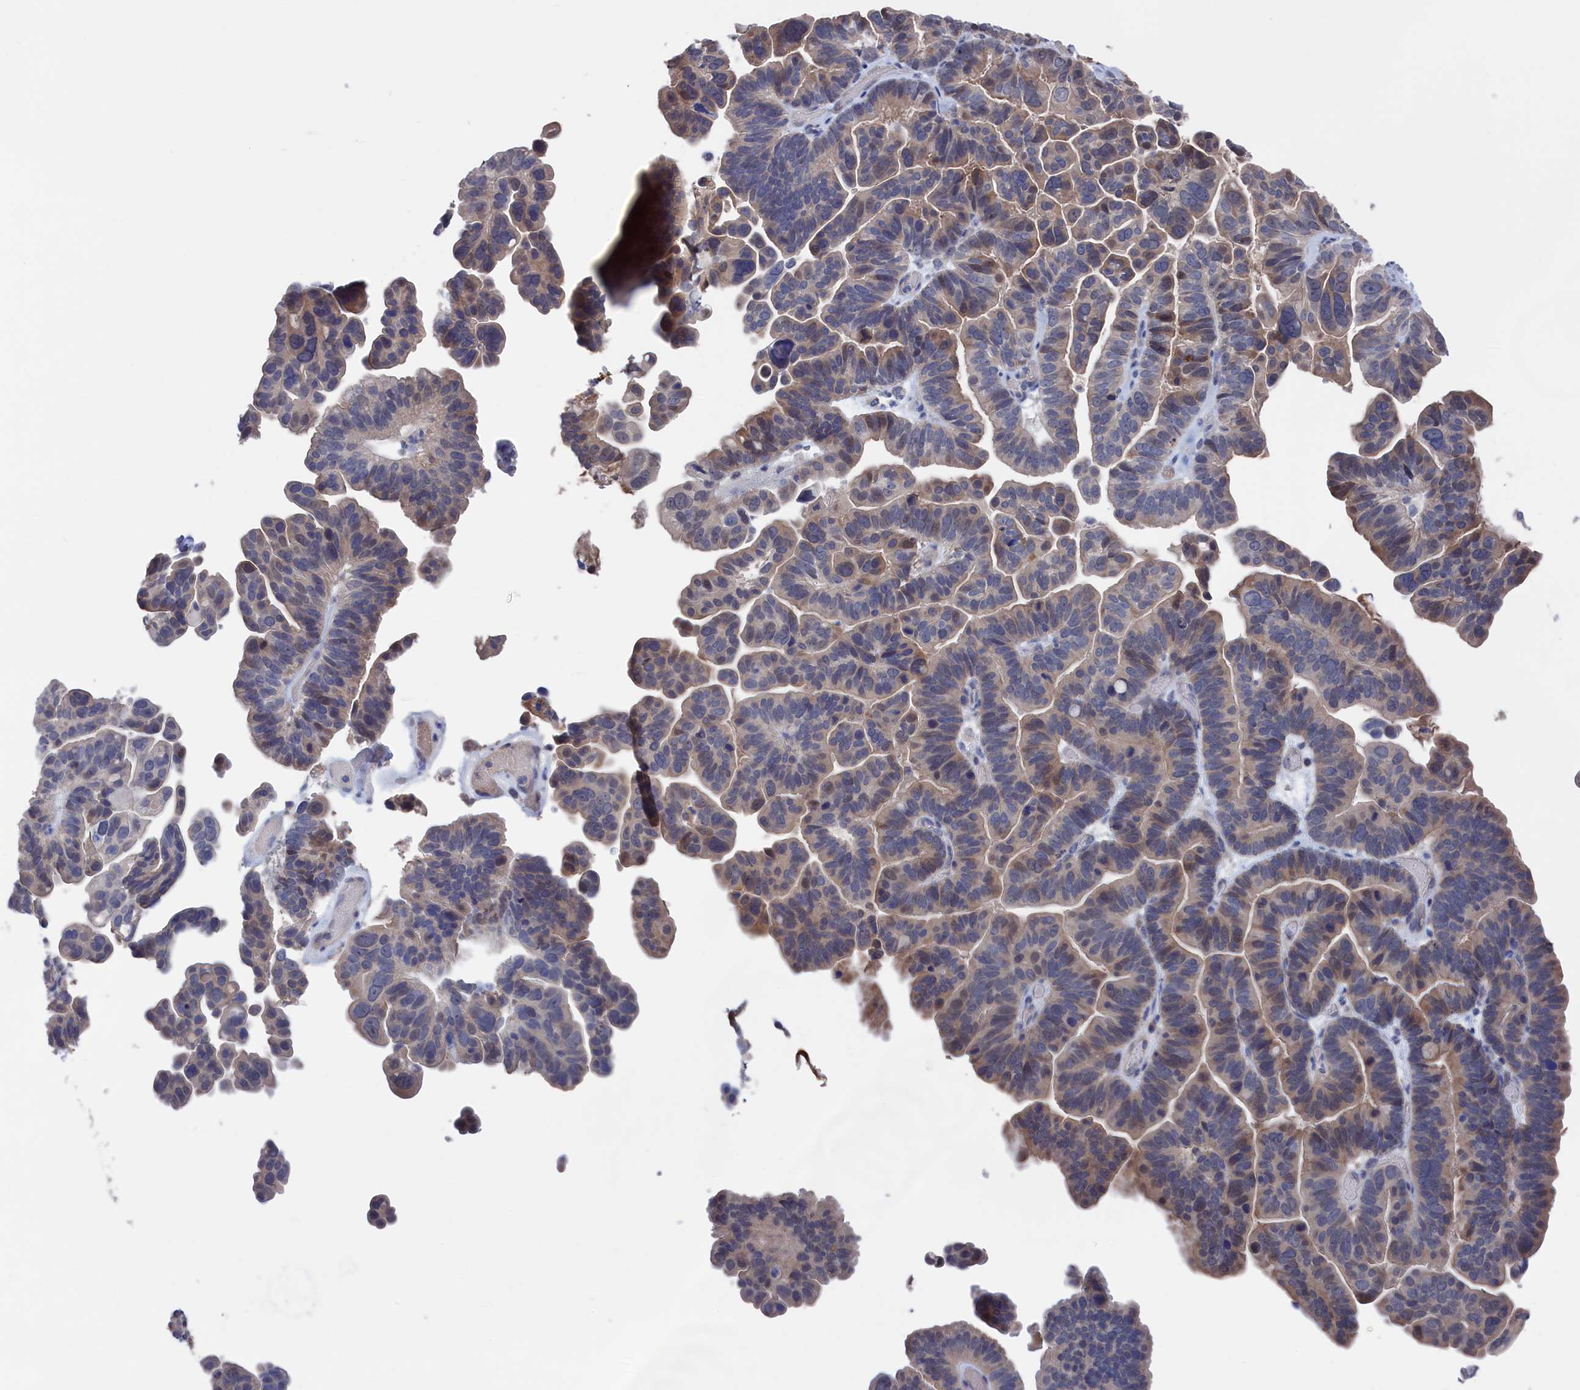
{"staining": {"intensity": "weak", "quantity": "25%-75%", "location": "cytoplasmic/membranous,nuclear"}, "tissue": "ovarian cancer", "cell_type": "Tumor cells", "image_type": "cancer", "snomed": [{"axis": "morphology", "description": "Cystadenocarcinoma, serous, NOS"}, {"axis": "topography", "description": "Ovary"}], "caption": "Serous cystadenocarcinoma (ovarian) was stained to show a protein in brown. There is low levels of weak cytoplasmic/membranous and nuclear staining in approximately 25%-75% of tumor cells.", "gene": "NUTF2", "patient": {"sex": "female", "age": 56}}